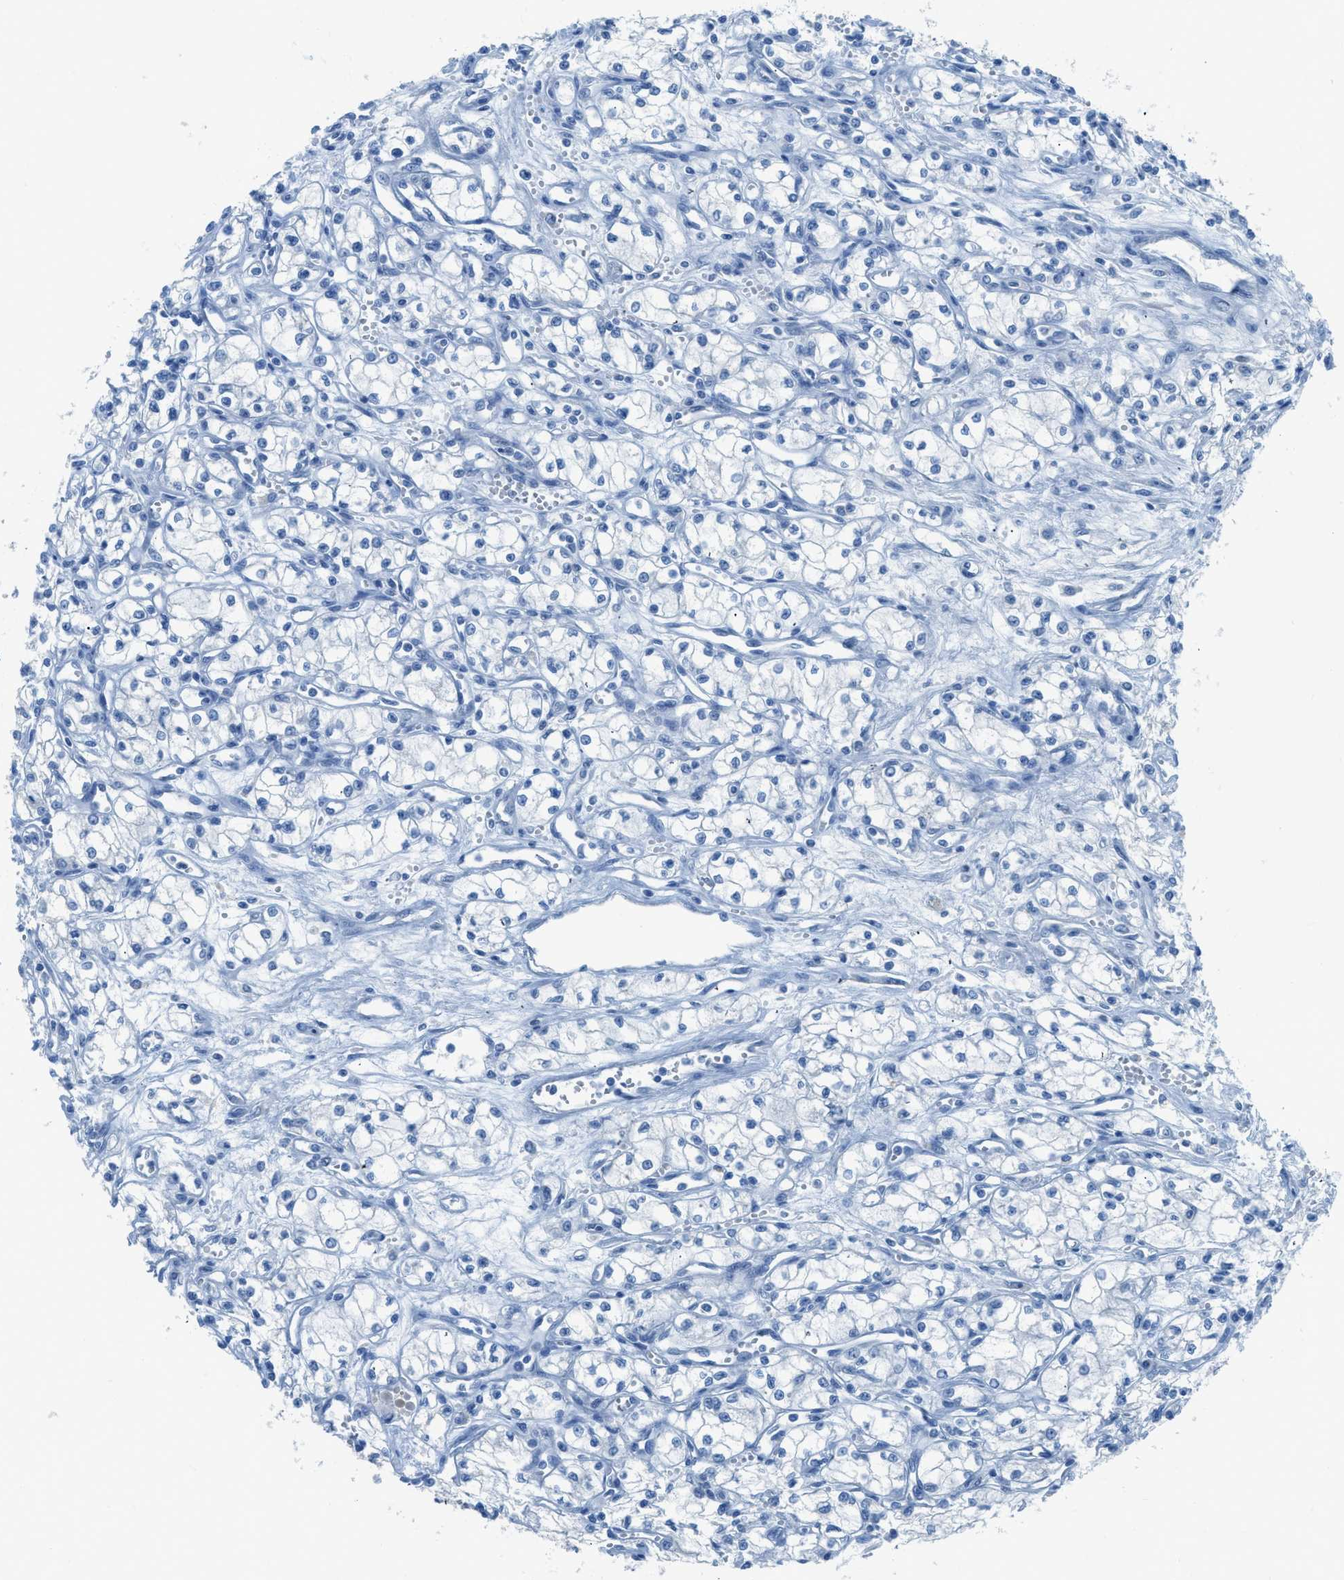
{"staining": {"intensity": "negative", "quantity": "none", "location": "none"}, "tissue": "renal cancer", "cell_type": "Tumor cells", "image_type": "cancer", "snomed": [{"axis": "morphology", "description": "Normal tissue, NOS"}, {"axis": "morphology", "description": "Adenocarcinoma, NOS"}, {"axis": "topography", "description": "Kidney"}], "caption": "The immunohistochemistry (IHC) image has no significant staining in tumor cells of renal cancer tissue.", "gene": "ACAN", "patient": {"sex": "male", "age": 59}}